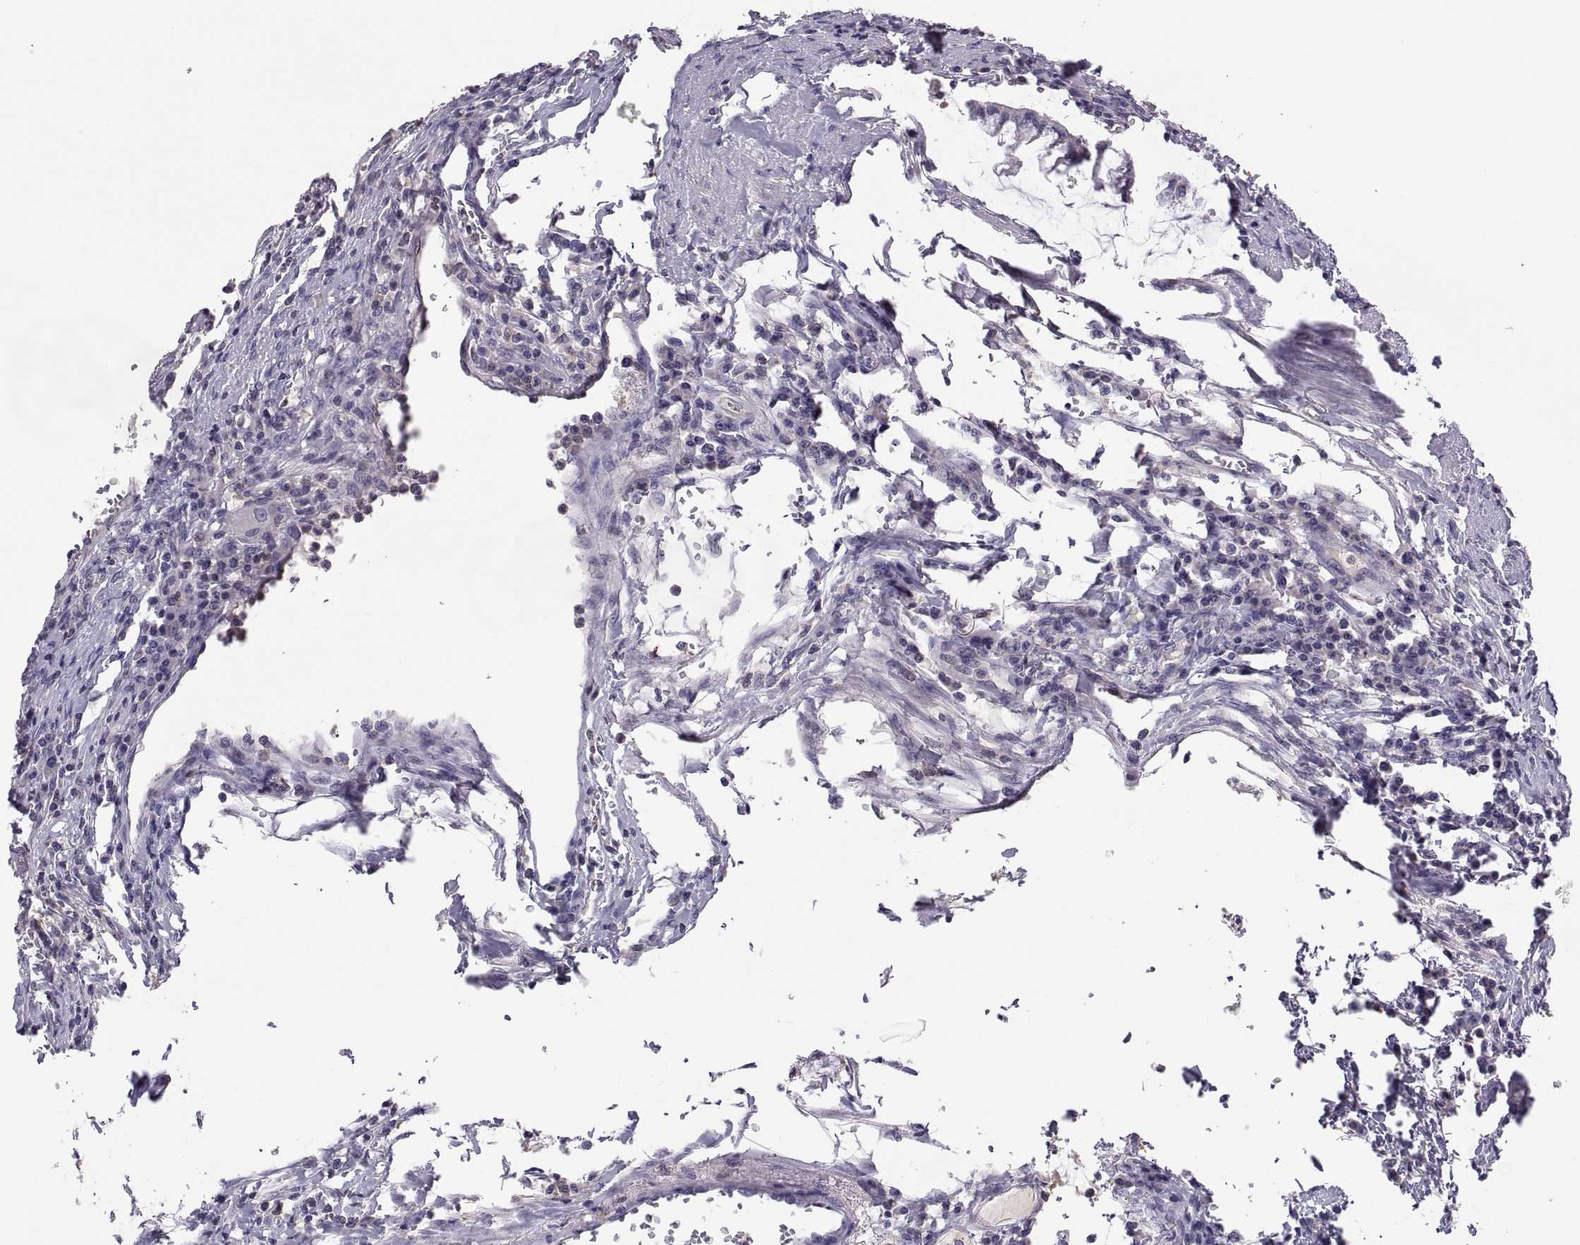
{"staining": {"intensity": "negative", "quantity": "none", "location": "none"}, "tissue": "colorectal cancer", "cell_type": "Tumor cells", "image_type": "cancer", "snomed": [{"axis": "morphology", "description": "Adenocarcinoma, NOS"}, {"axis": "topography", "description": "Colon"}], "caption": "Colorectal cancer stained for a protein using immunohistochemistry demonstrates no expression tumor cells.", "gene": "FGF9", "patient": {"sex": "female", "age": 70}}